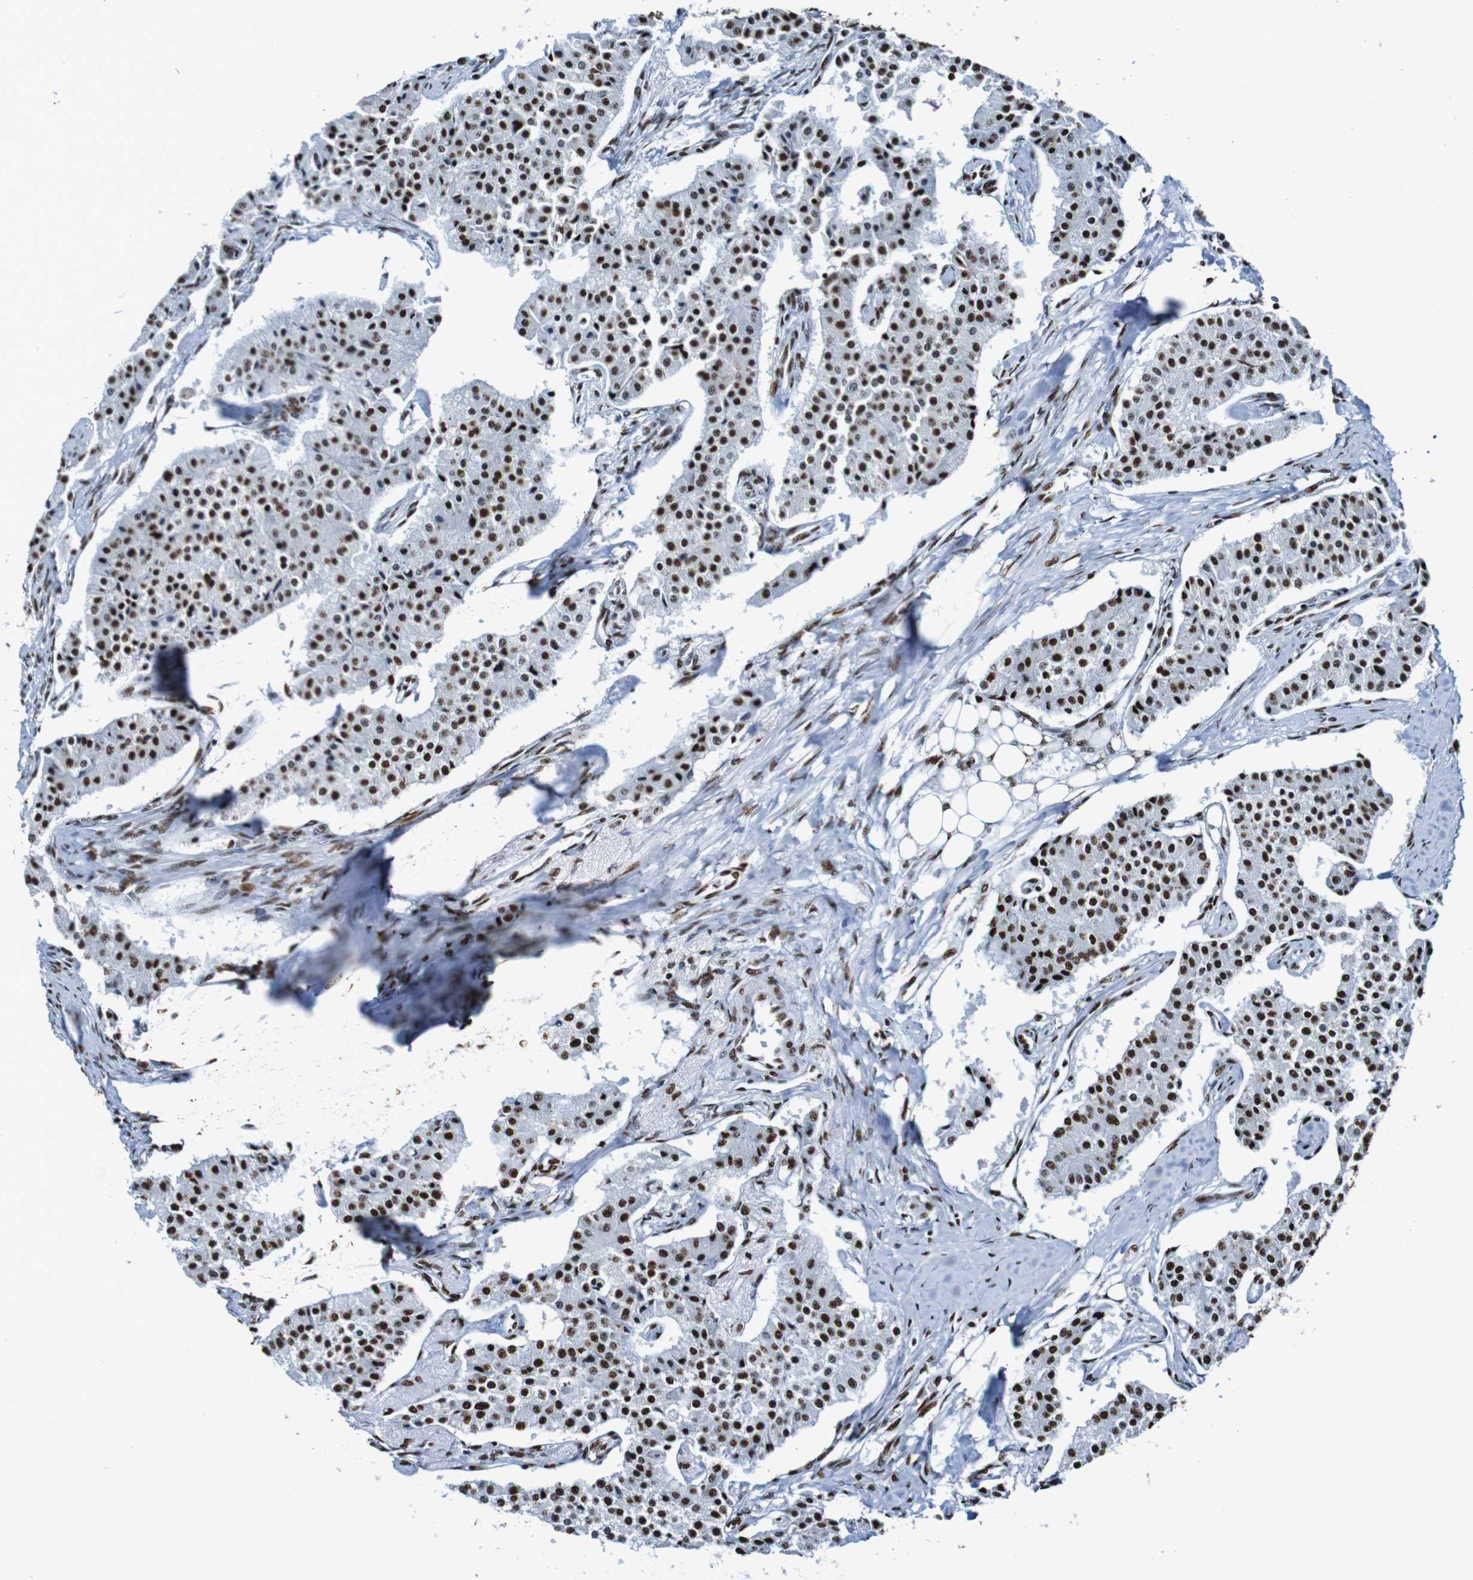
{"staining": {"intensity": "strong", "quantity": ">75%", "location": "nuclear"}, "tissue": "carcinoid", "cell_type": "Tumor cells", "image_type": "cancer", "snomed": [{"axis": "morphology", "description": "Carcinoid, malignant, NOS"}, {"axis": "topography", "description": "Colon"}], "caption": "Brown immunohistochemical staining in human carcinoid reveals strong nuclear positivity in approximately >75% of tumor cells.", "gene": "SRSF3", "patient": {"sex": "female", "age": 52}}